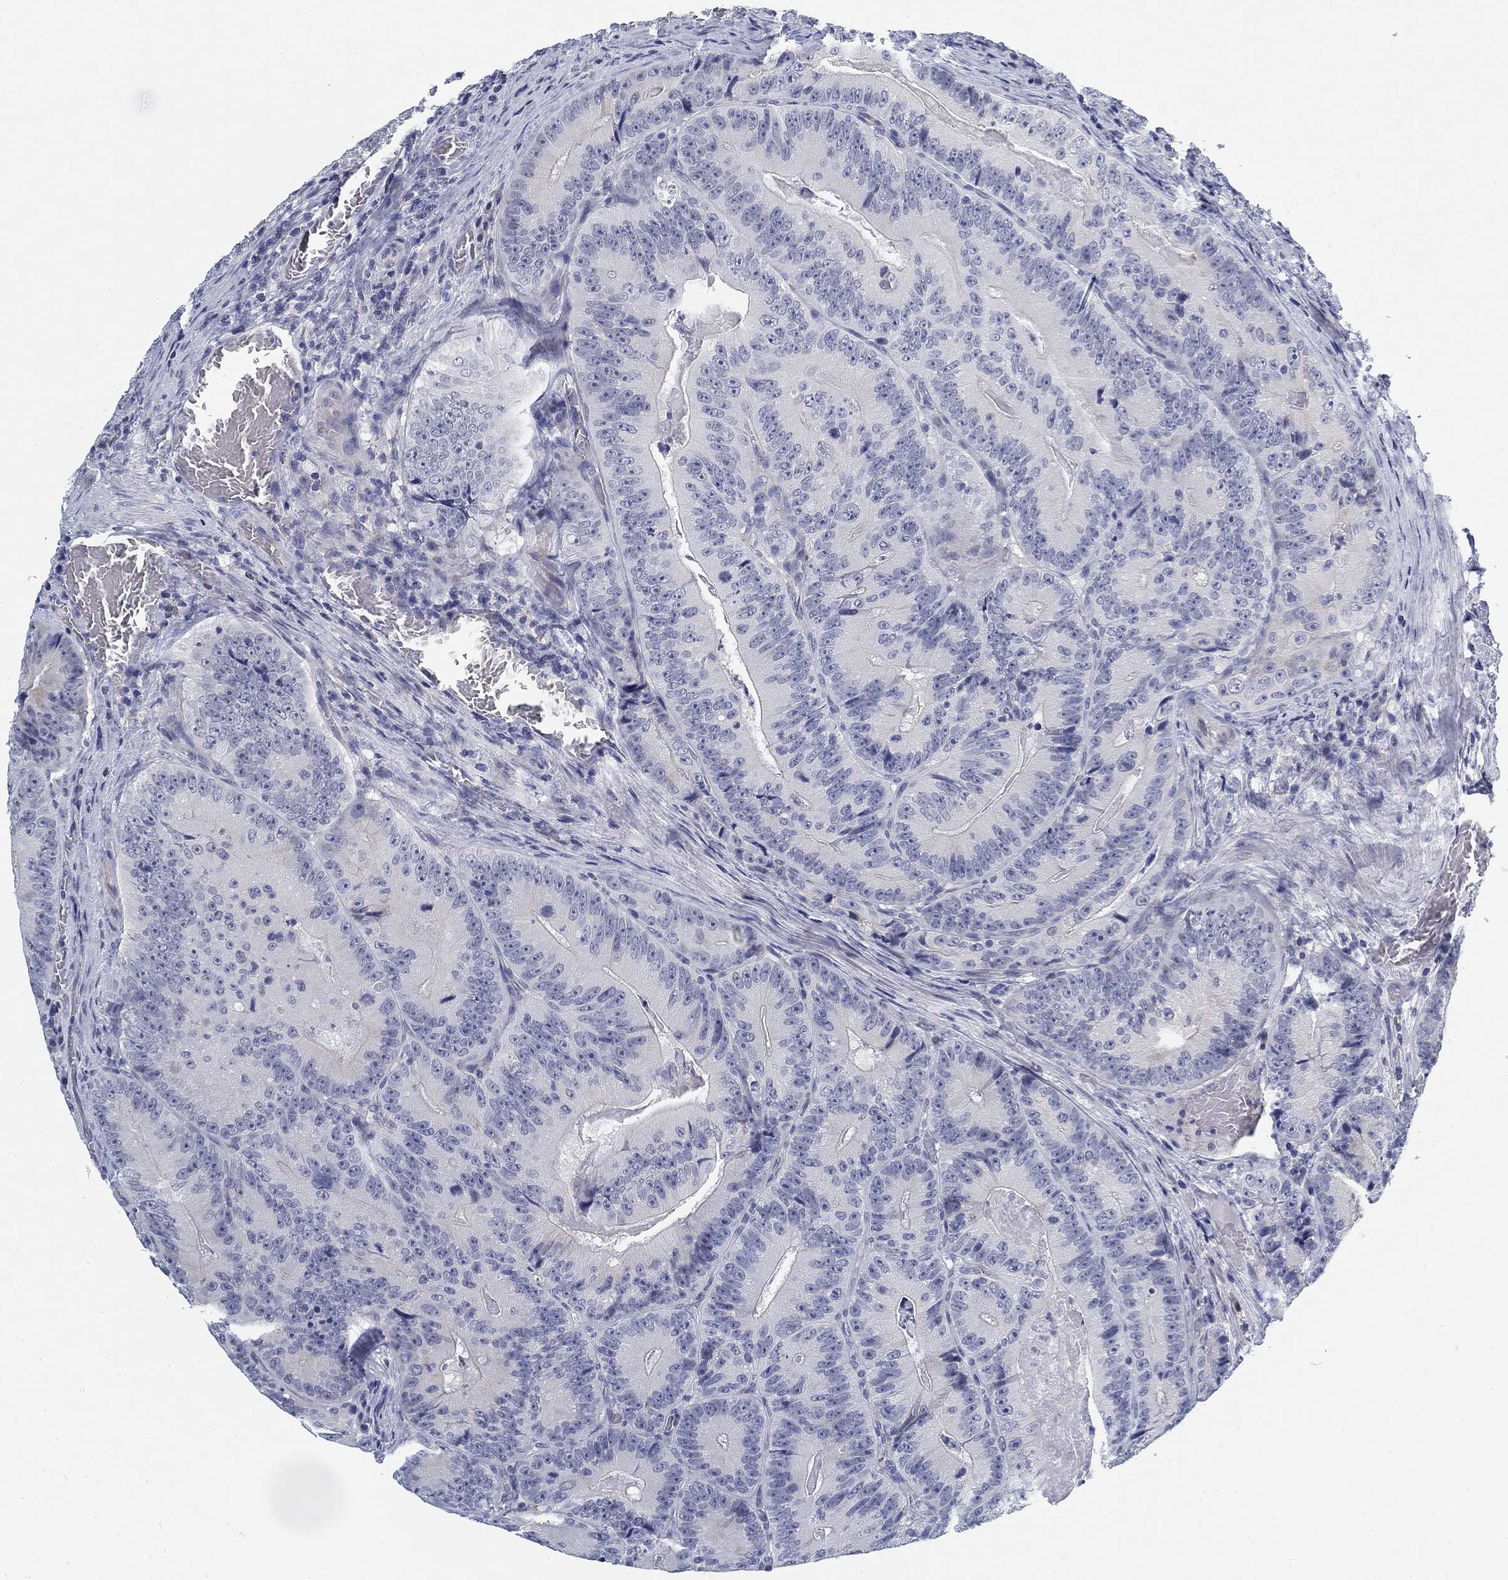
{"staining": {"intensity": "negative", "quantity": "none", "location": "none"}, "tissue": "colorectal cancer", "cell_type": "Tumor cells", "image_type": "cancer", "snomed": [{"axis": "morphology", "description": "Adenocarcinoma, NOS"}, {"axis": "topography", "description": "Colon"}], "caption": "IHC photomicrograph of neoplastic tissue: colorectal adenocarcinoma stained with DAB (3,3'-diaminobenzidine) shows no significant protein positivity in tumor cells.", "gene": "SLC2A5", "patient": {"sex": "female", "age": 86}}